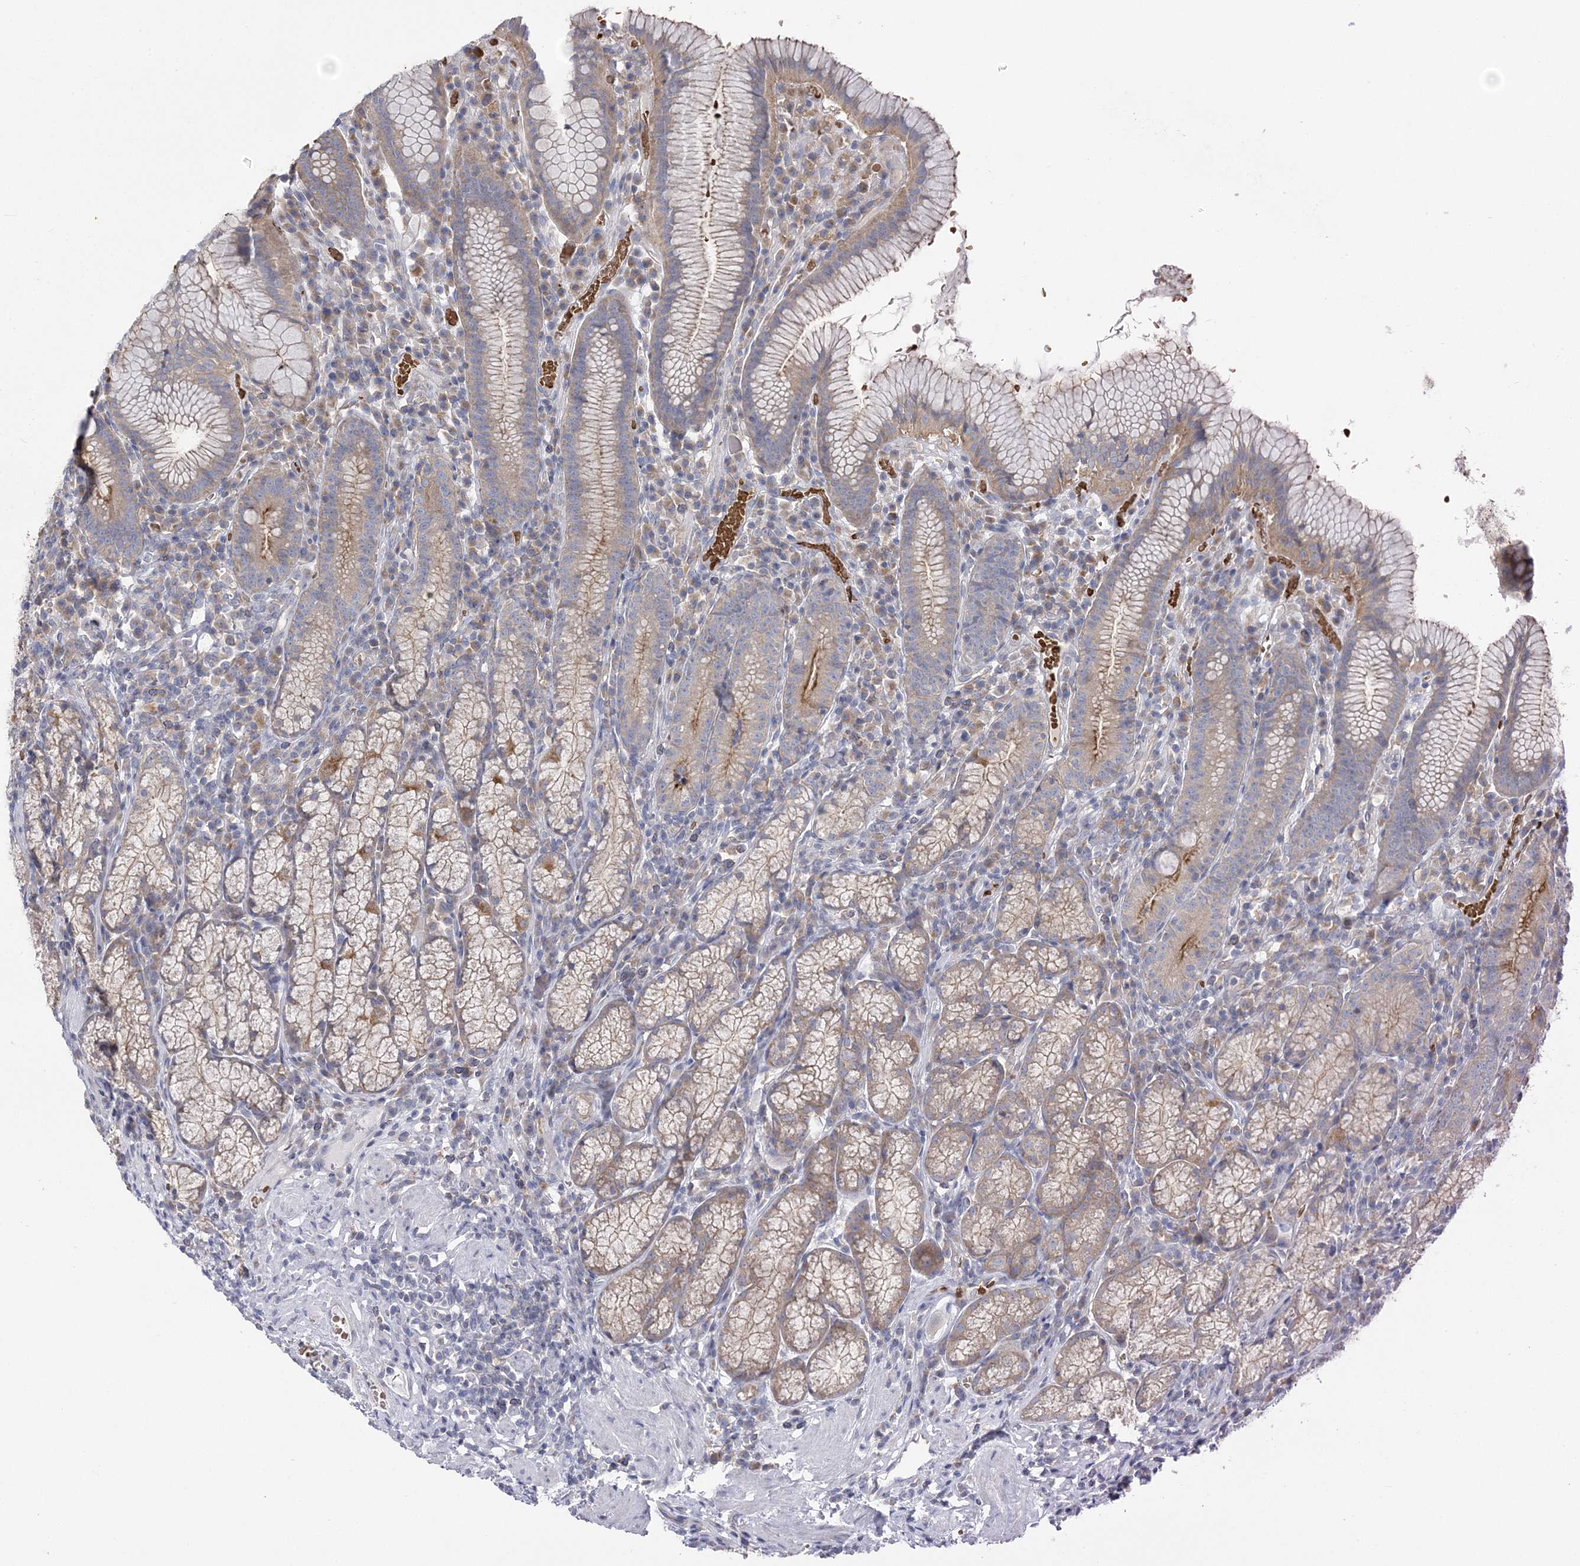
{"staining": {"intensity": "moderate", "quantity": "25%-75%", "location": "cytoplasmic/membranous"}, "tissue": "stomach", "cell_type": "Glandular cells", "image_type": "normal", "snomed": [{"axis": "morphology", "description": "Normal tissue, NOS"}, {"axis": "topography", "description": "Stomach"}], "caption": "Immunohistochemical staining of benign stomach shows 25%-75% levels of moderate cytoplasmic/membranous protein staining in approximately 25%-75% of glandular cells. (DAB (3,3'-diaminobenzidine) = brown stain, brightfield microscopy at high magnification).", "gene": "ATP11B", "patient": {"sex": "male", "age": 55}}